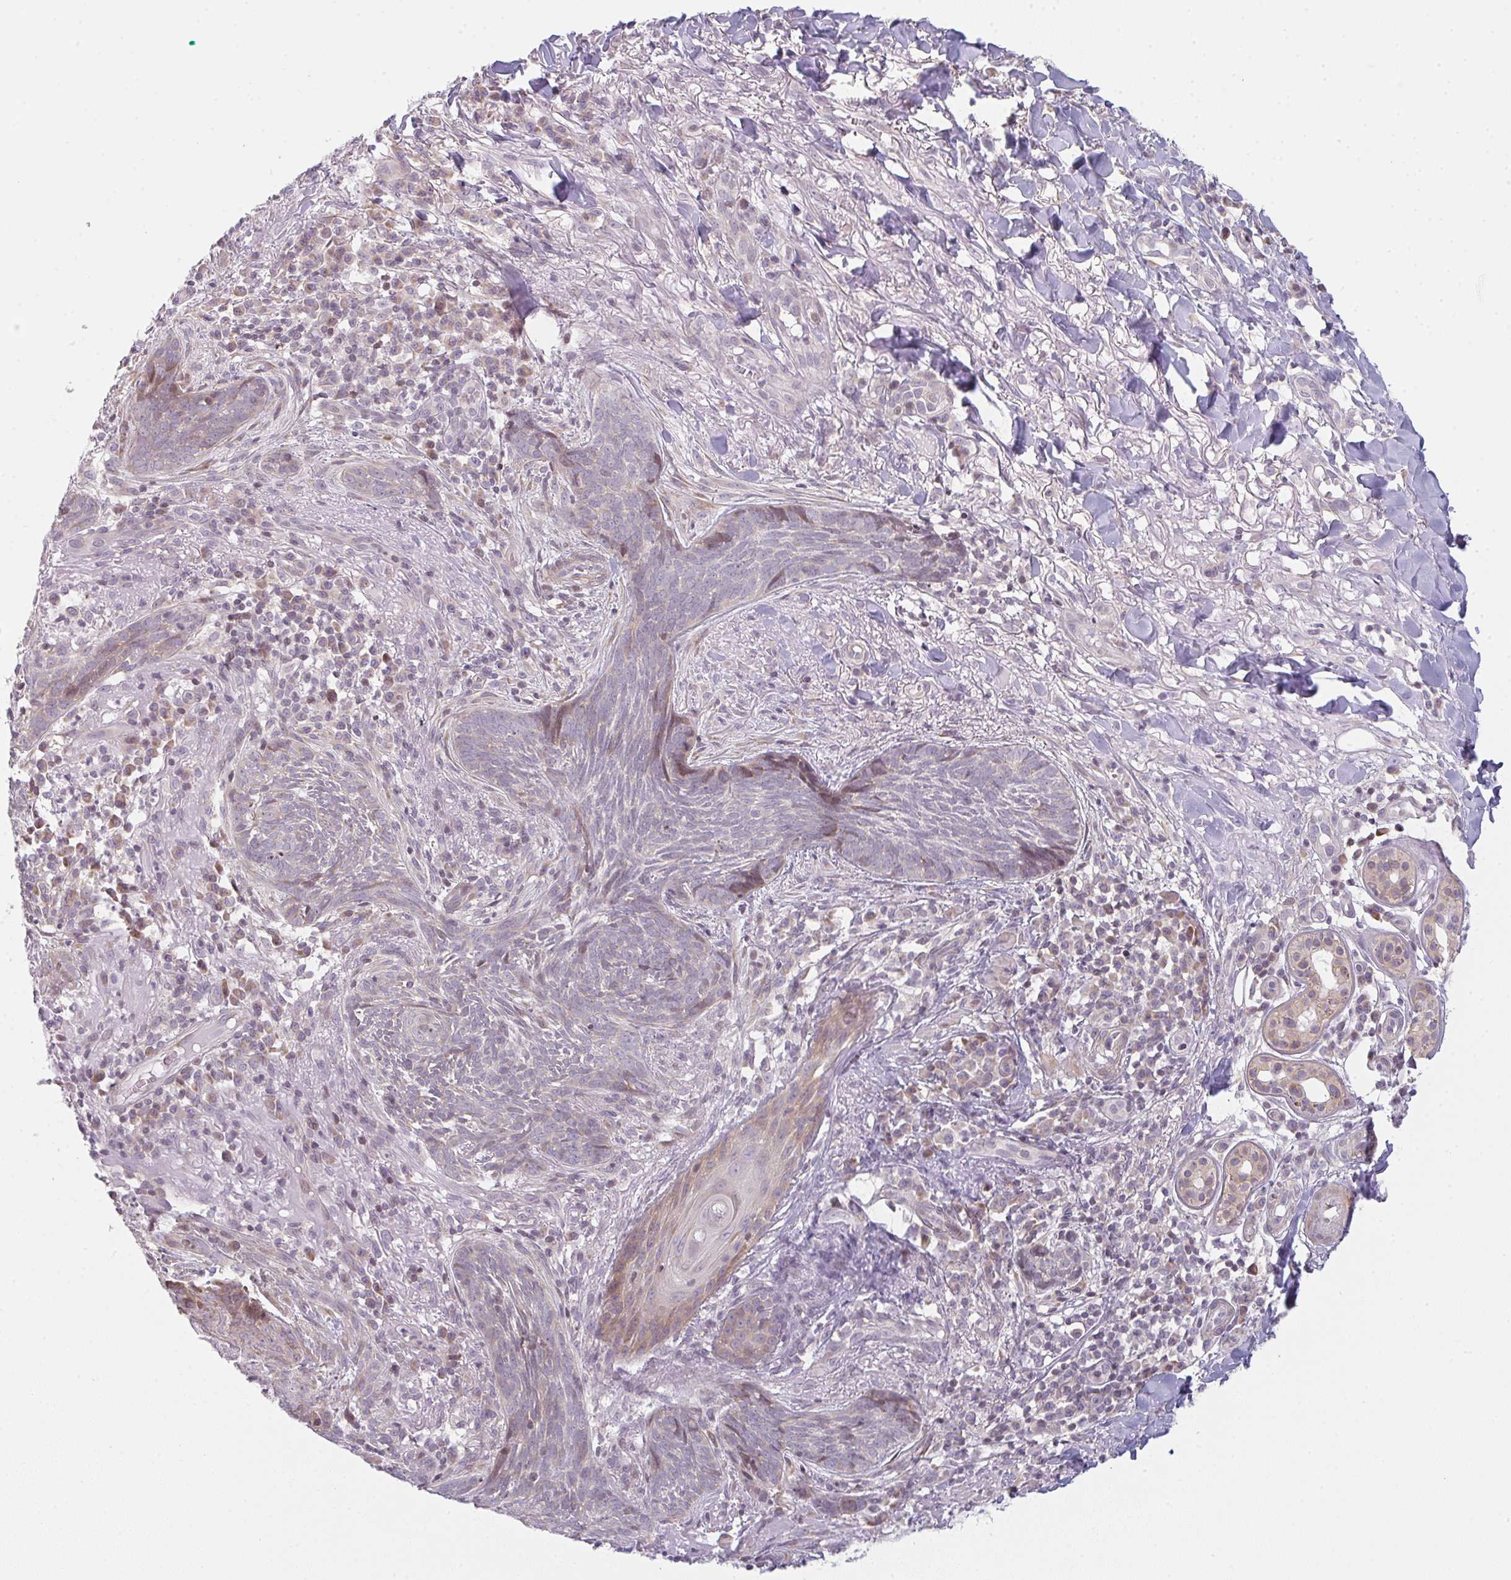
{"staining": {"intensity": "negative", "quantity": "none", "location": "none"}, "tissue": "skin cancer", "cell_type": "Tumor cells", "image_type": "cancer", "snomed": [{"axis": "morphology", "description": "Basal cell carcinoma"}, {"axis": "topography", "description": "Skin"}], "caption": "A high-resolution micrograph shows immunohistochemistry staining of skin cancer, which exhibits no significant staining in tumor cells.", "gene": "TMEM237", "patient": {"sex": "female", "age": 93}}